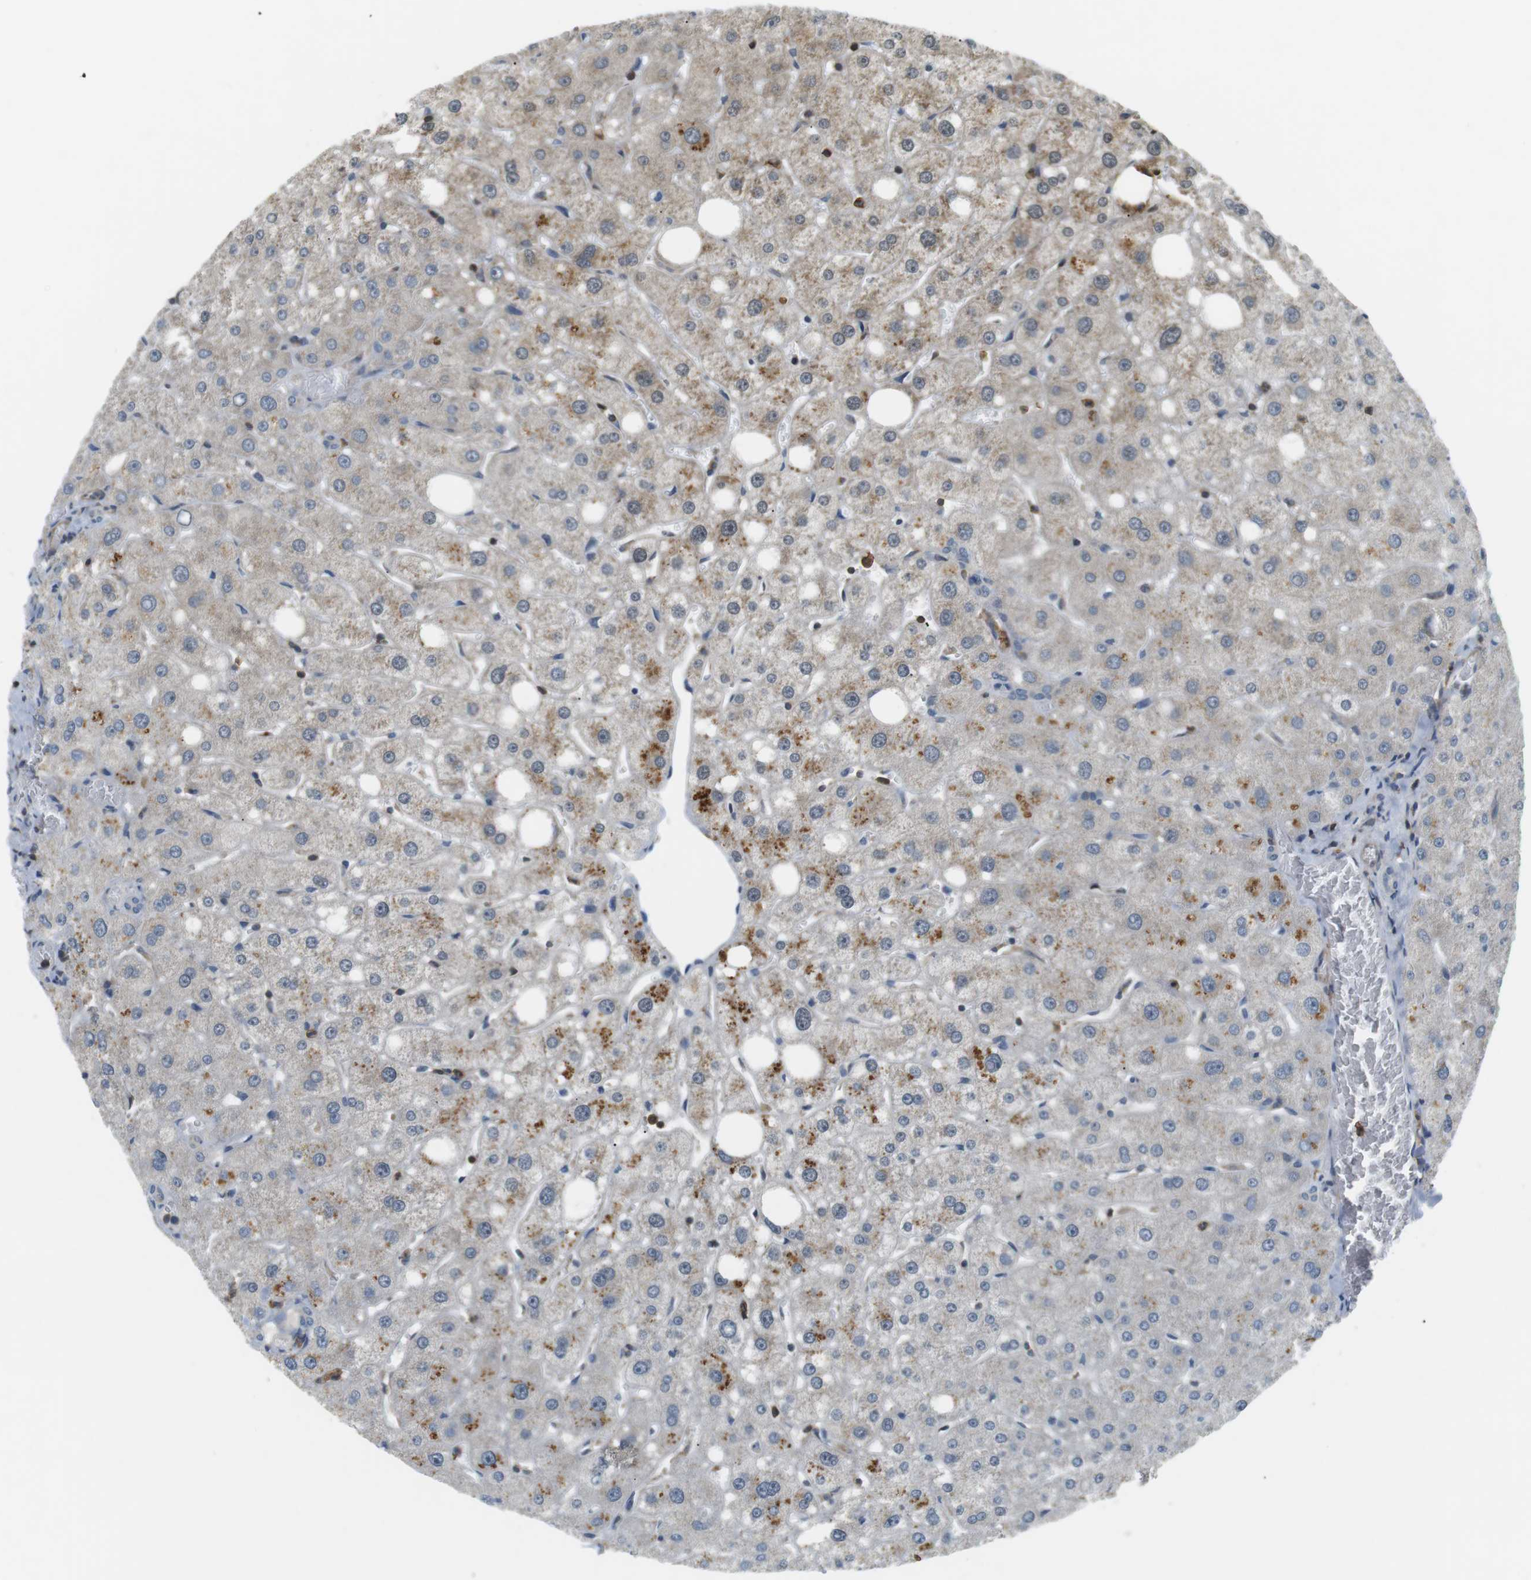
{"staining": {"intensity": "negative", "quantity": "none", "location": "none"}, "tissue": "liver", "cell_type": "Cholangiocytes", "image_type": "normal", "snomed": [{"axis": "morphology", "description": "Normal tissue, NOS"}, {"axis": "topography", "description": "Liver"}], "caption": "A photomicrograph of liver stained for a protein reveals no brown staining in cholangiocytes. Brightfield microscopy of IHC stained with DAB (3,3'-diaminobenzidine) (brown) and hematoxylin (blue), captured at high magnification.", "gene": "P2RY1", "patient": {"sex": "male", "age": 73}}